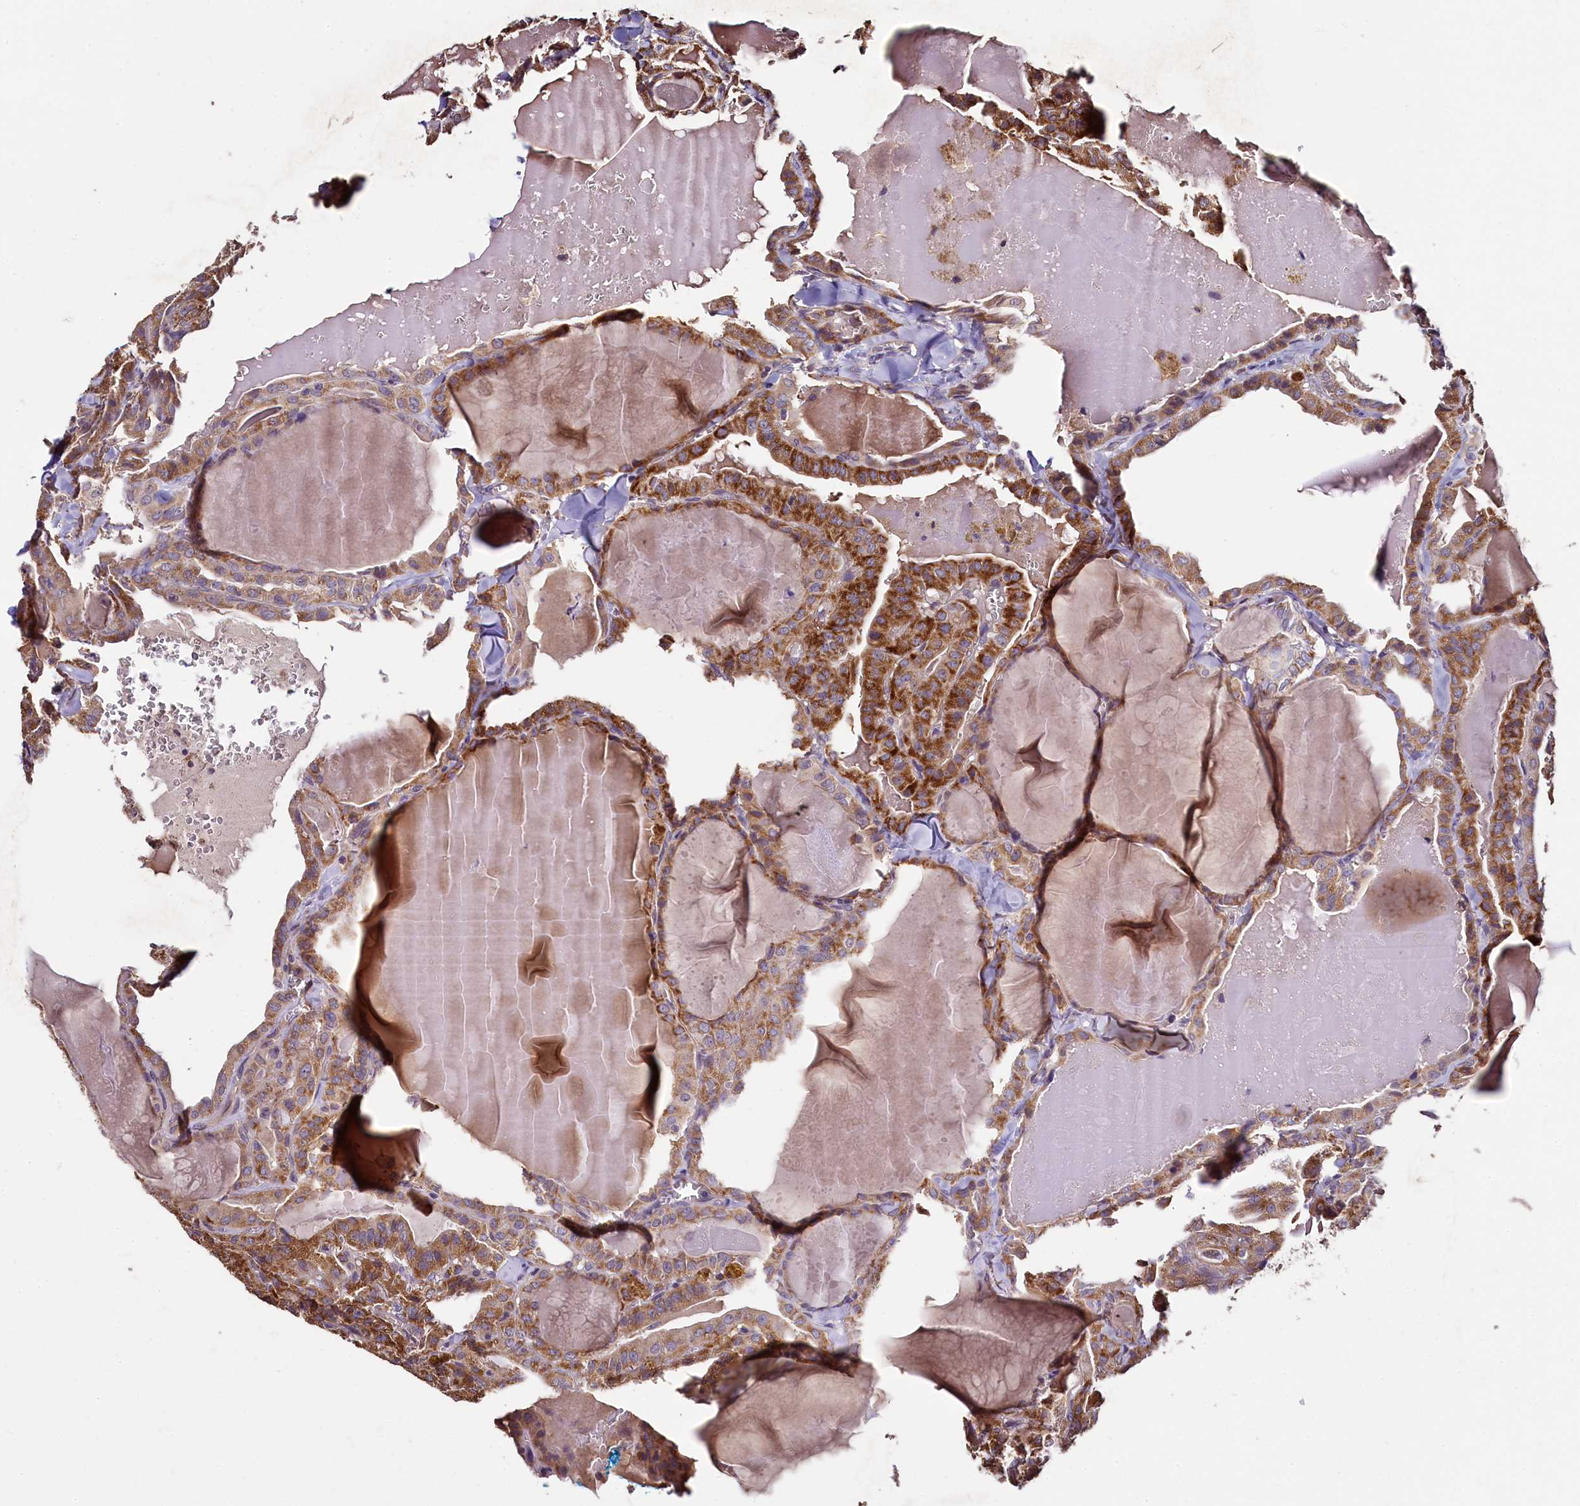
{"staining": {"intensity": "moderate", "quantity": ">75%", "location": "cytoplasmic/membranous"}, "tissue": "thyroid cancer", "cell_type": "Tumor cells", "image_type": "cancer", "snomed": [{"axis": "morphology", "description": "Papillary adenocarcinoma, NOS"}, {"axis": "topography", "description": "Thyroid gland"}], "caption": "Moderate cytoplasmic/membranous expression for a protein is present in approximately >75% of tumor cells of thyroid cancer (papillary adenocarcinoma) using immunohistochemistry (IHC).", "gene": "COQ9", "patient": {"sex": "male", "age": 52}}